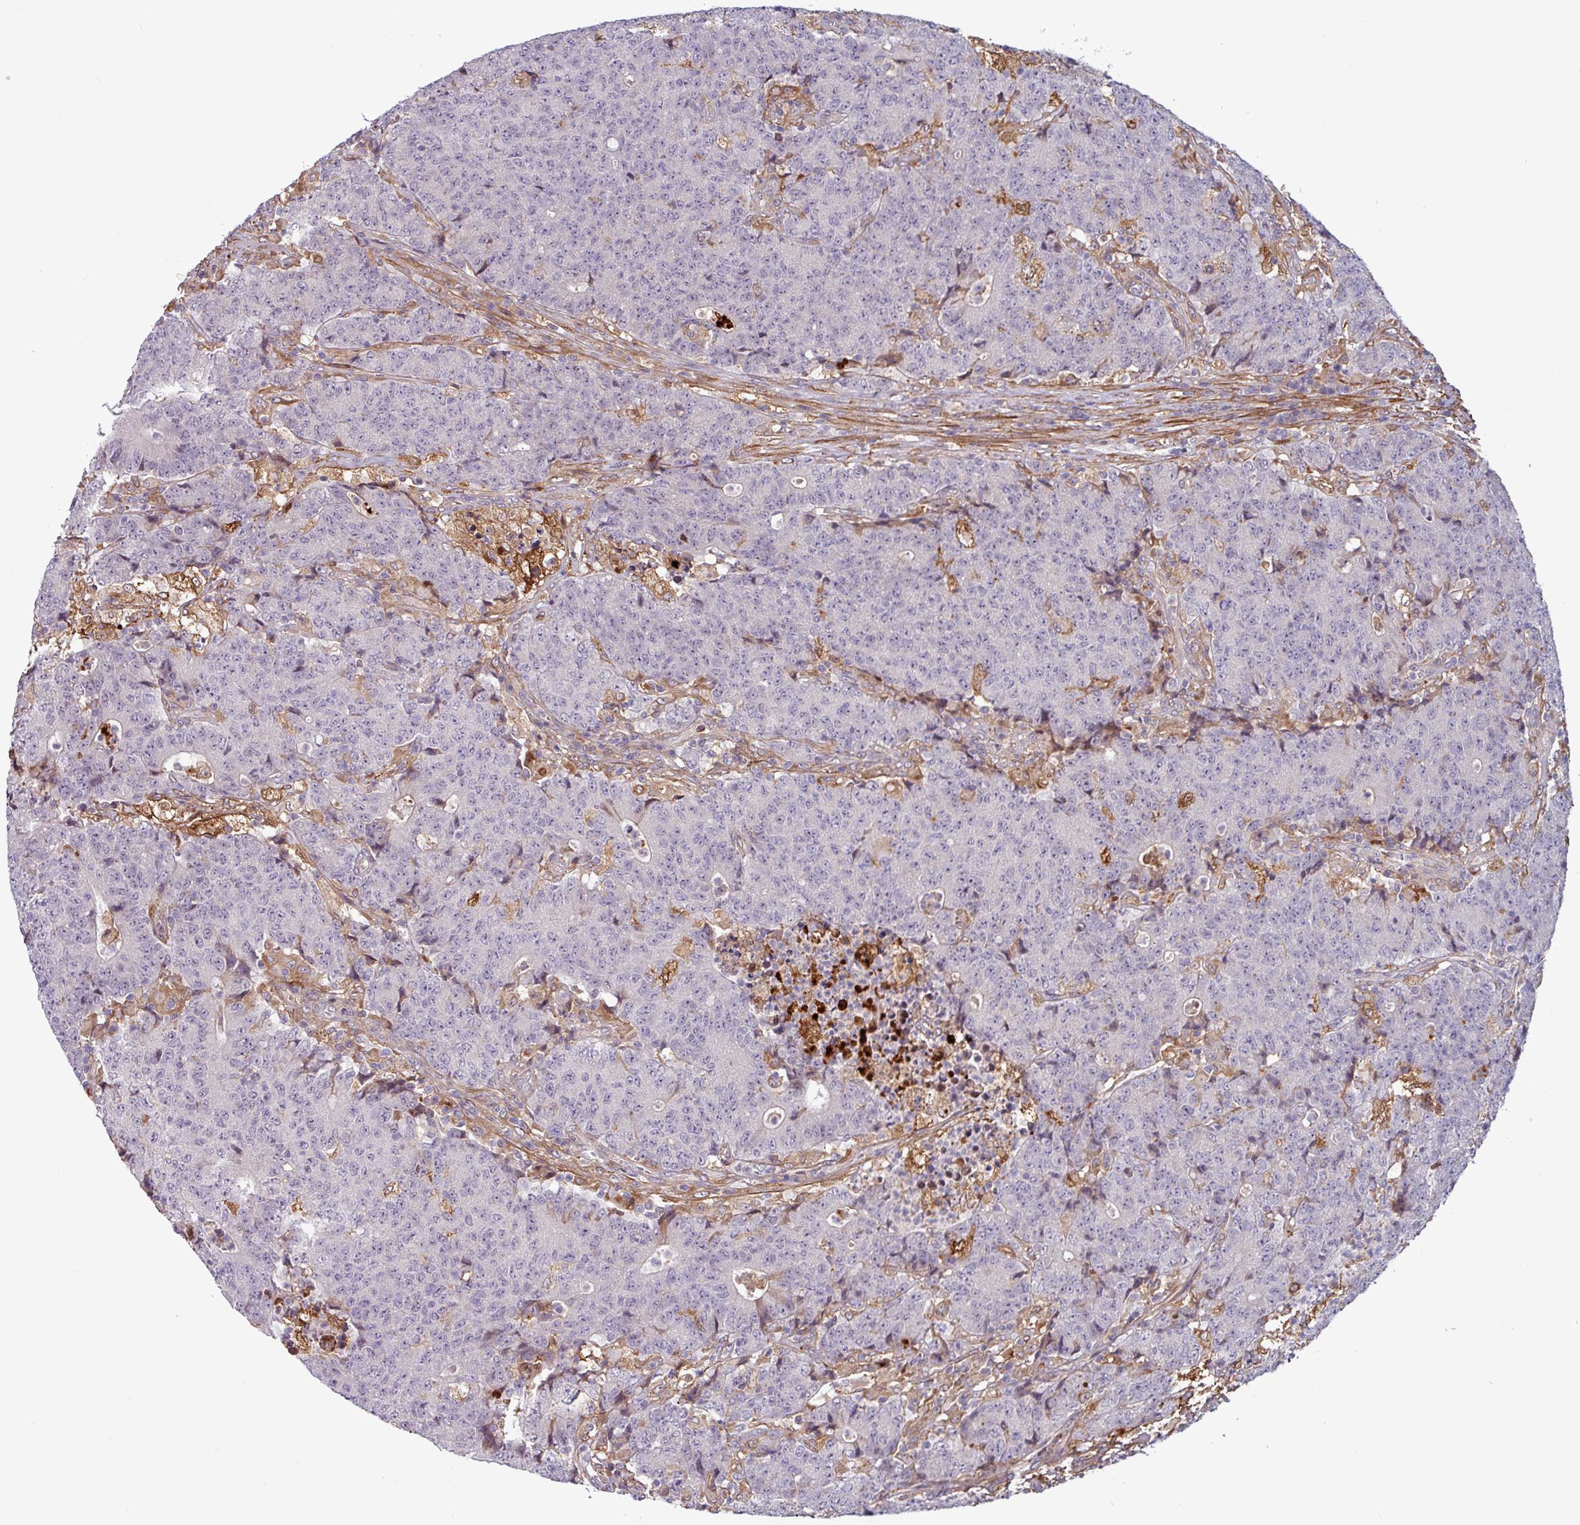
{"staining": {"intensity": "negative", "quantity": "none", "location": "none"}, "tissue": "colorectal cancer", "cell_type": "Tumor cells", "image_type": "cancer", "snomed": [{"axis": "morphology", "description": "Adenocarcinoma, NOS"}, {"axis": "topography", "description": "Colon"}], "caption": "IHC of colorectal cancer (adenocarcinoma) exhibits no staining in tumor cells. (DAB (3,3'-diaminobenzidine) immunohistochemistry (IHC) with hematoxylin counter stain).", "gene": "PCED1A", "patient": {"sex": "female", "age": 75}}